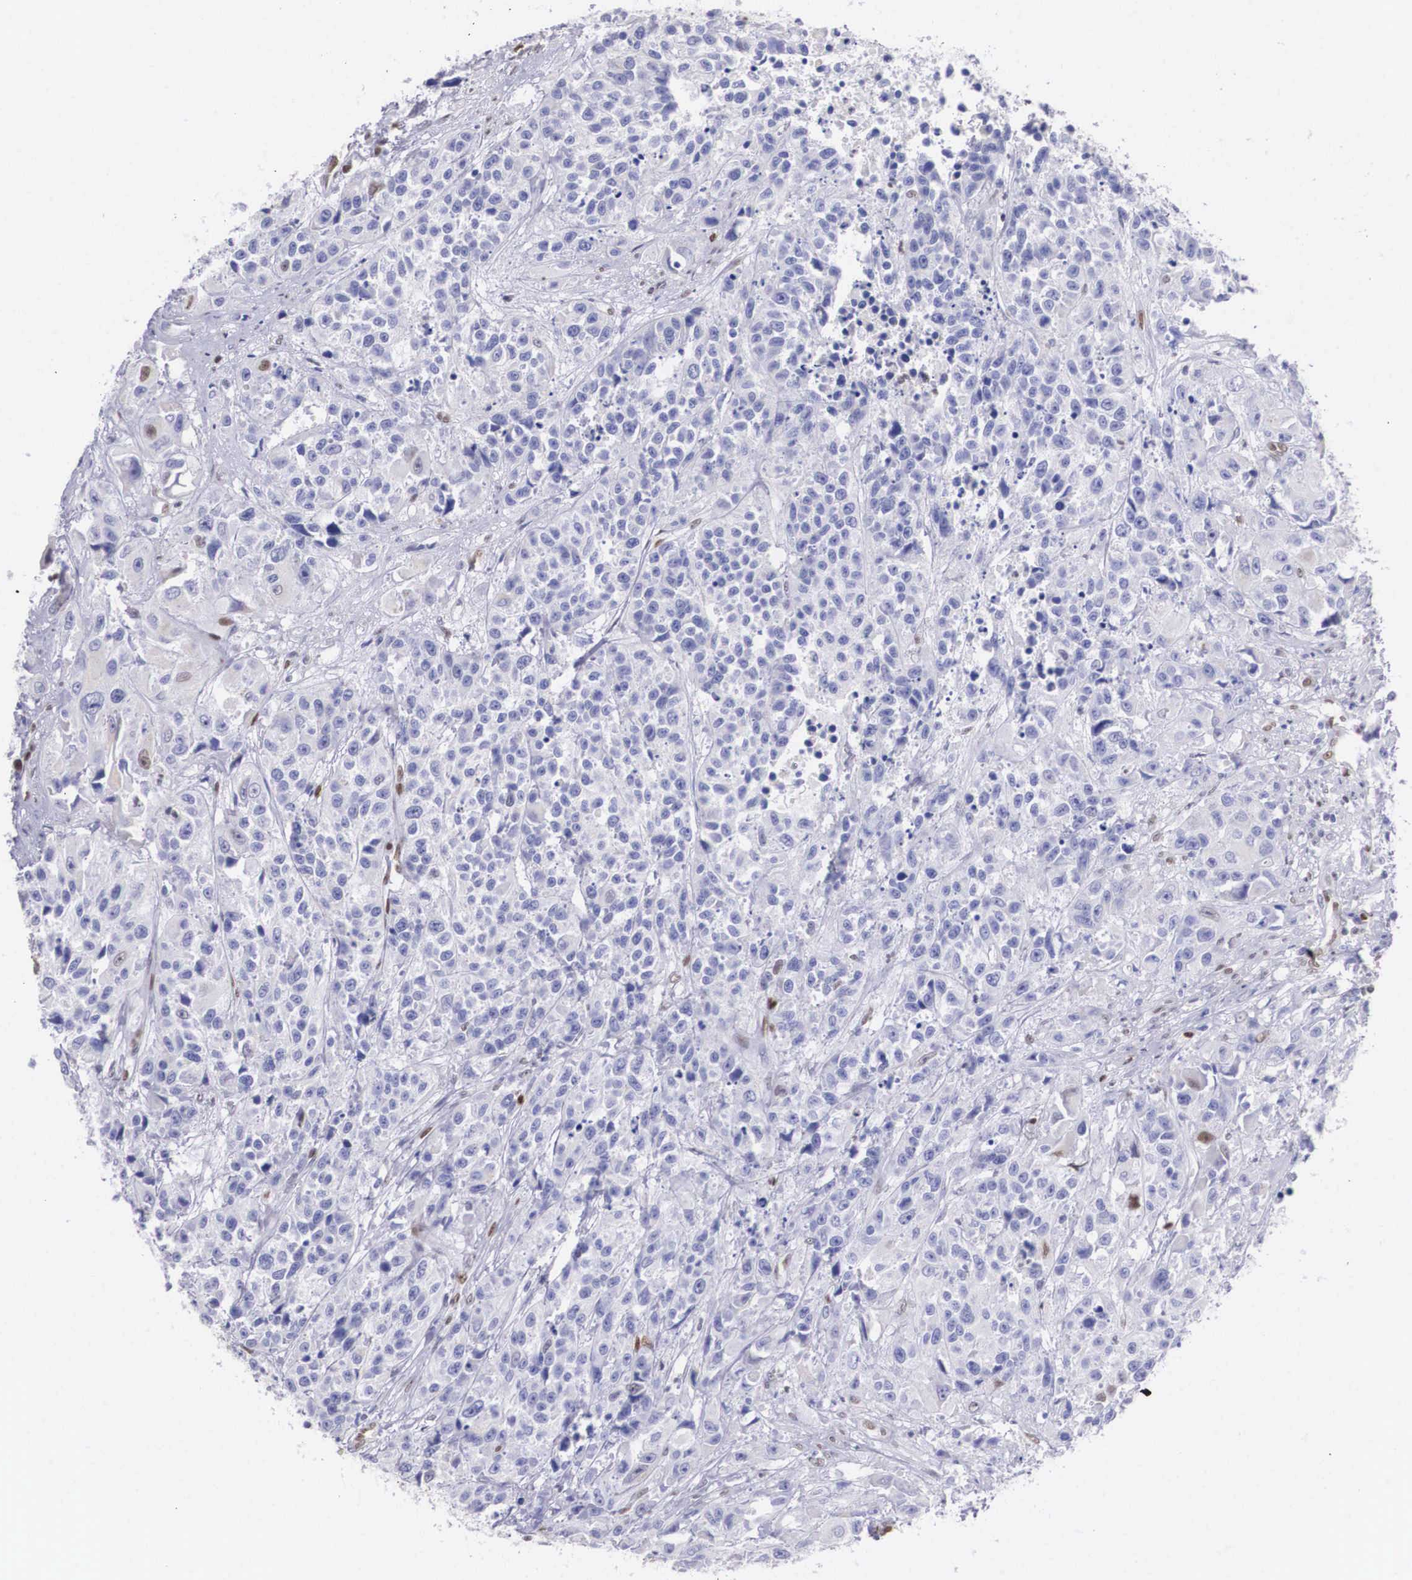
{"staining": {"intensity": "negative", "quantity": "none", "location": "none"}, "tissue": "urothelial cancer", "cell_type": "Tumor cells", "image_type": "cancer", "snomed": [{"axis": "morphology", "description": "Urothelial carcinoma, High grade"}, {"axis": "topography", "description": "Urinary bladder"}], "caption": "Tumor cells show no significant protein positivity in urothelial carcinoma (high-grade).", "gene": "HMGN5", "patient": {"sex": "female", "age": 81}}